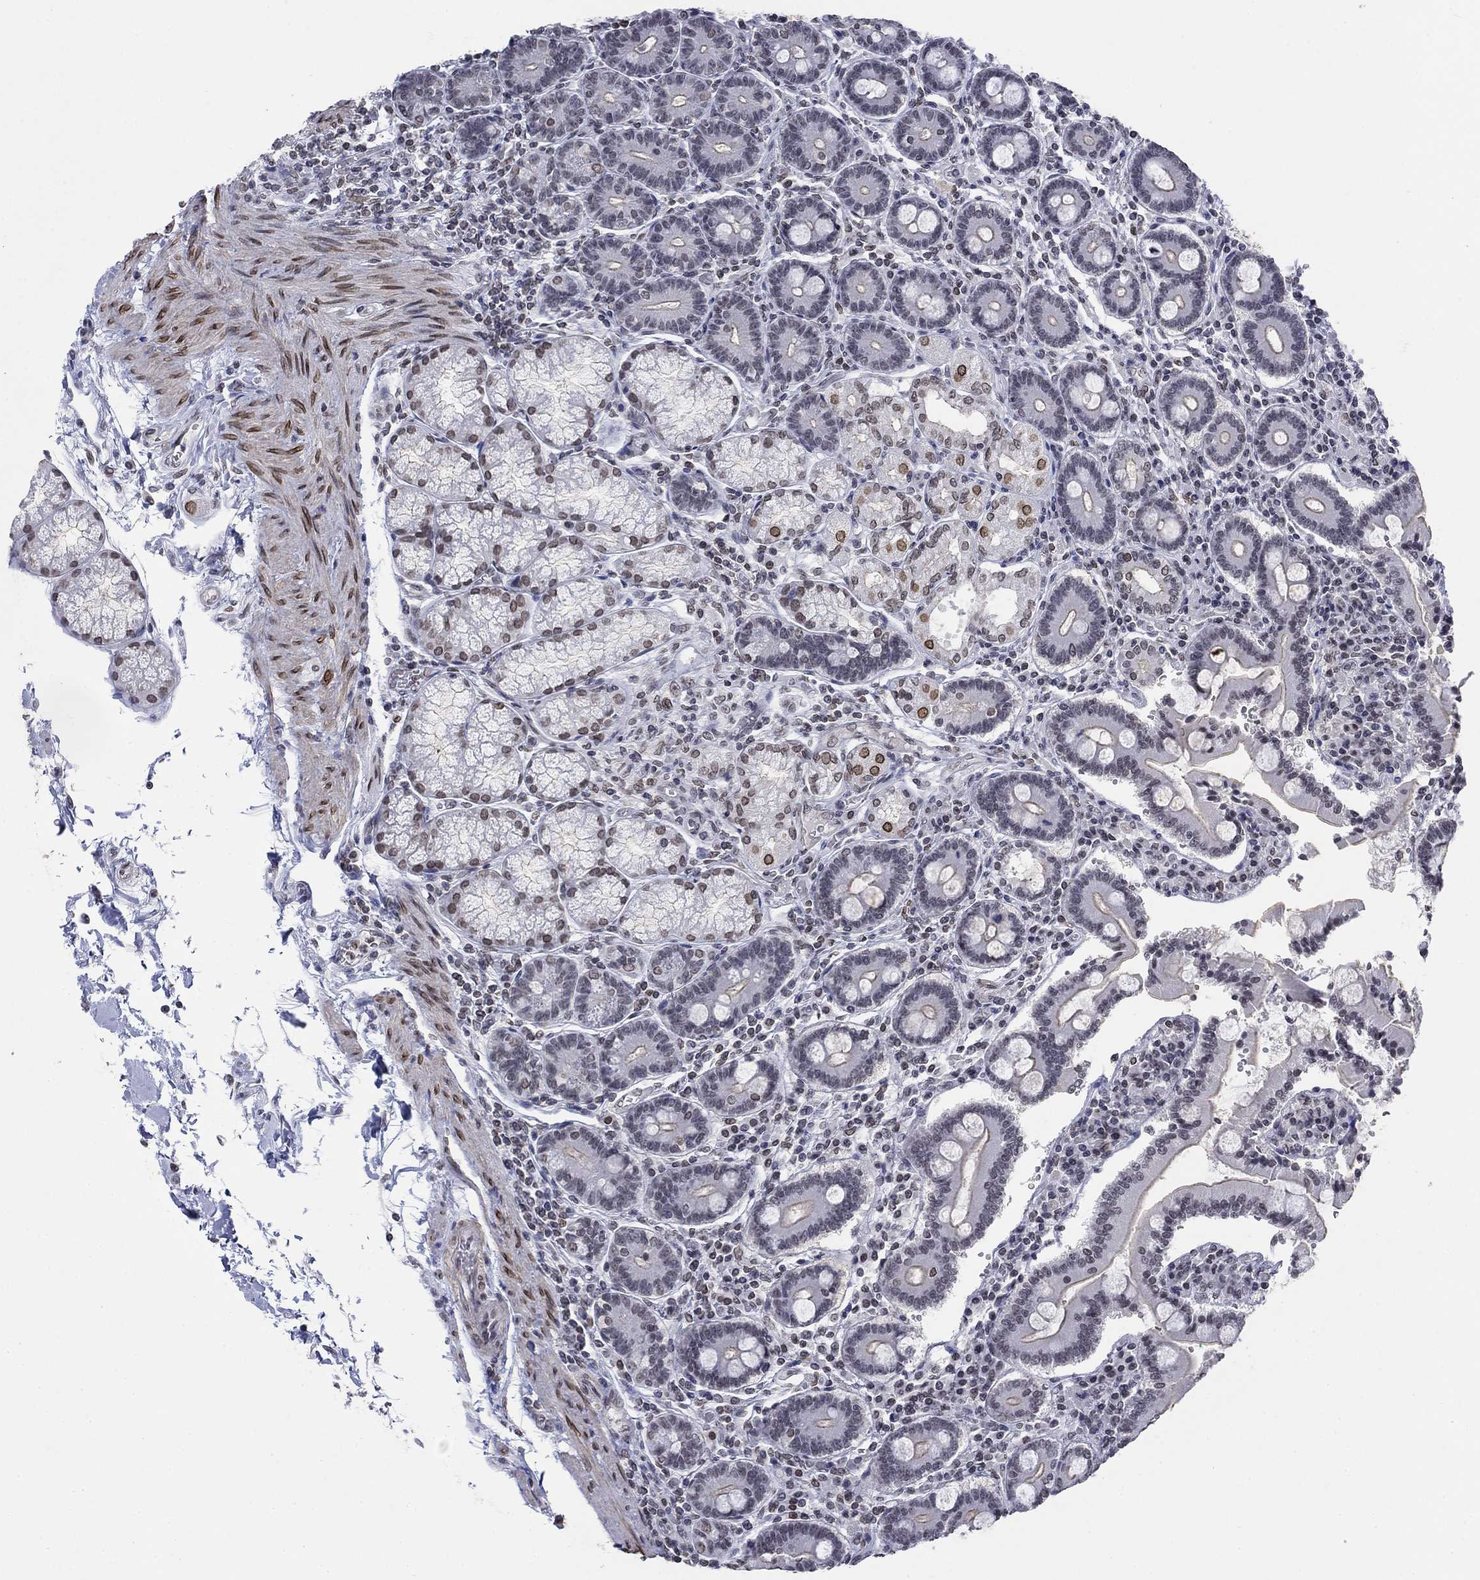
{"staining": {"intensity": "strong", "quantity": "<25%", "location": "cytoplasmic/membranous,nuclear"}, "tissue": "duodenum", "cell_type": "Glandular cells", "image_type": "normal", "snomed": [{"axis": "morphology", "description": "Normal tissue, NOS"}, {"axis": "topography", "description": "Duodenum"}], "caption": "High-power microscopy captured an immunohistochemistry (IHC) histopathology image of normal duodenum, revealing strong cytoplasmic/membranous,nuclear staining in about <25% of glandular cells.", "gene": "TOR1AIP1", "patient": {"sex": "female", "age": 62}}